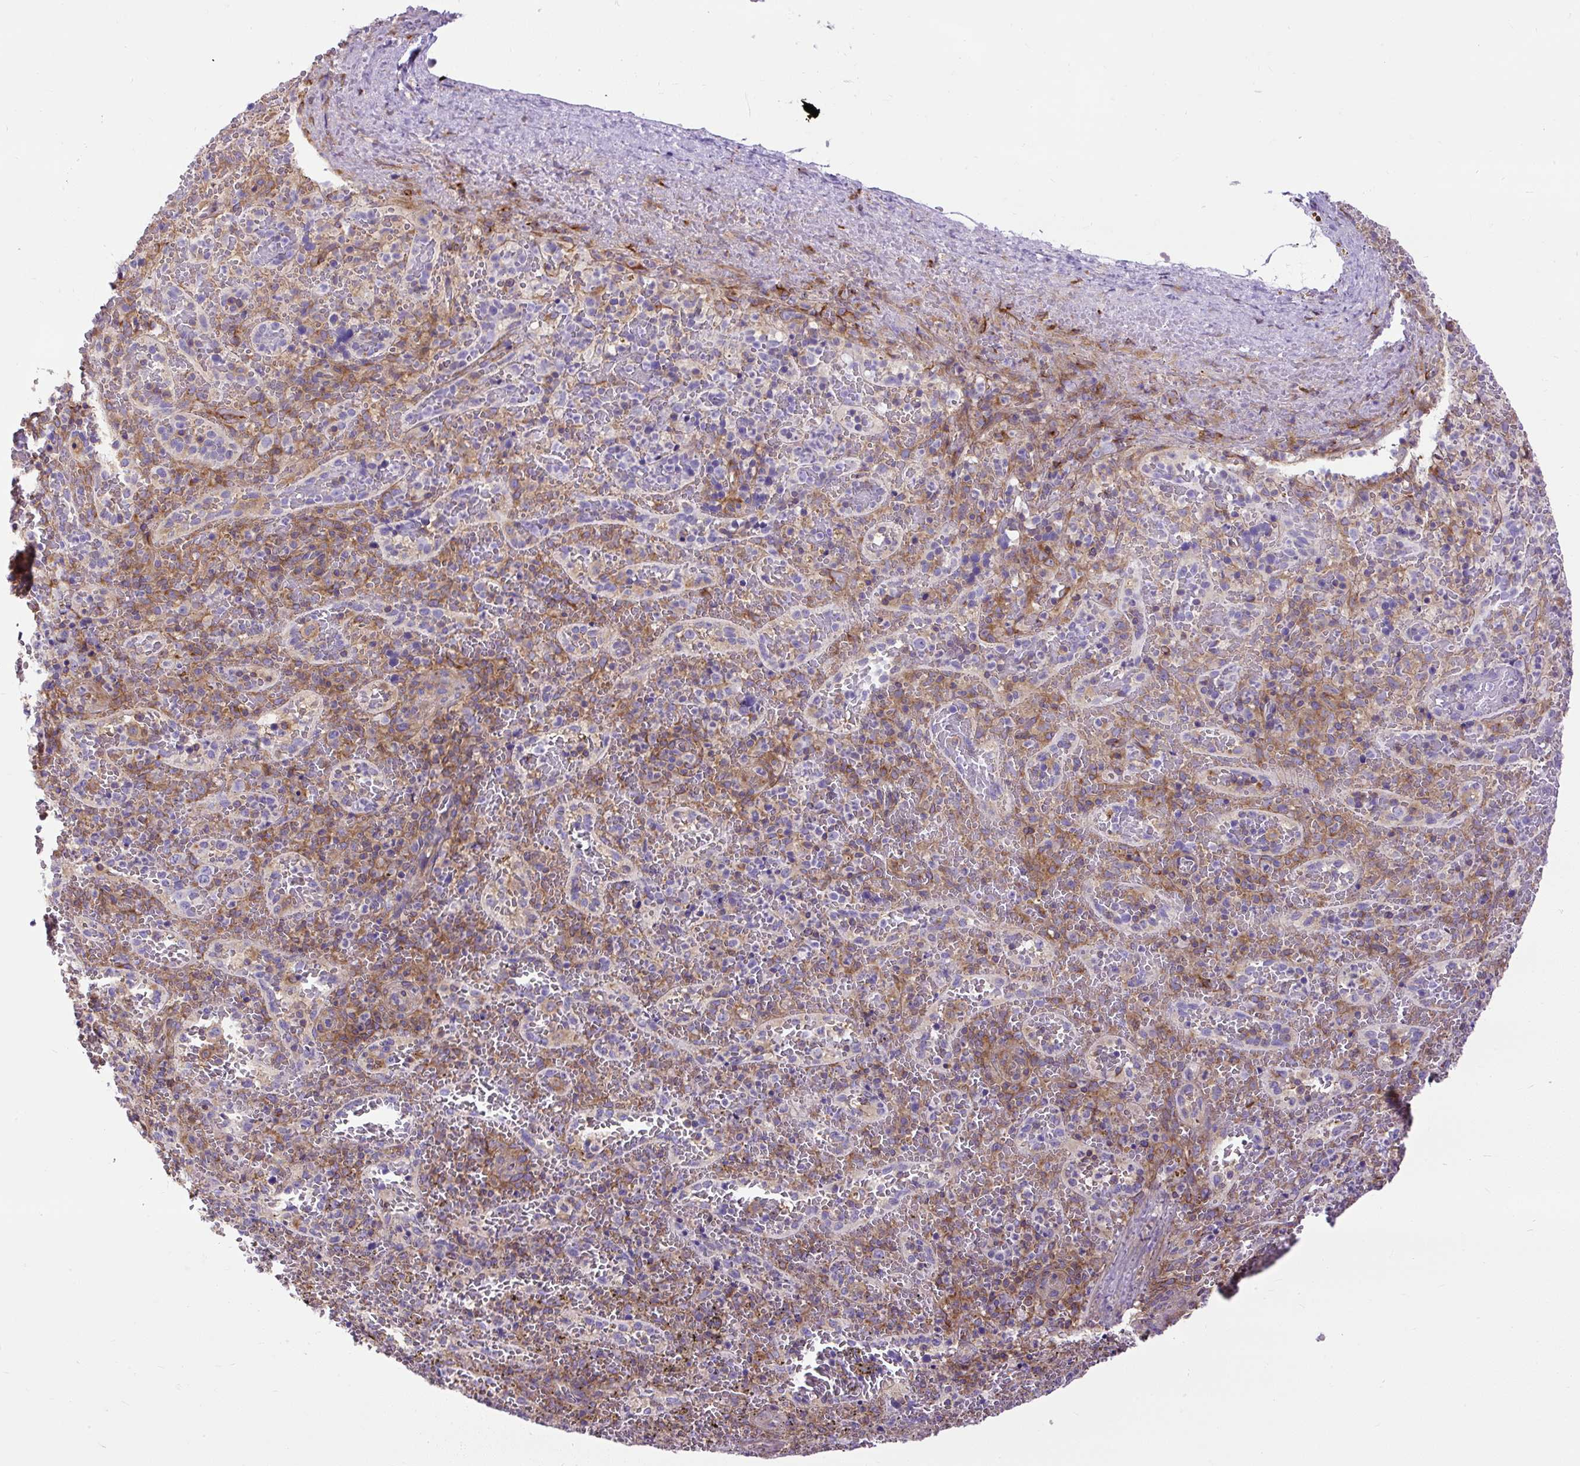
{"staining": {"intensity": "moderate", "quantity": "<25%", "location": "cytoplasmic/membranous"}, "tissue": "spleen", "cell_type": "Cells in red pulp", "image_type": "normal", "snomed": [{"axis": "morphology", "description": "Normal tissue, NOS"}, {"axis": "topography", "description": "Spleen"}], "caption": "Brown immunohistochemical staining in benign human spleen shows moderate cytoplasmic/membranous expression in approximately <25% of cells in red pulp.", "gene": "MAP1S", "patient": {"sex": "female", "age": 50}}